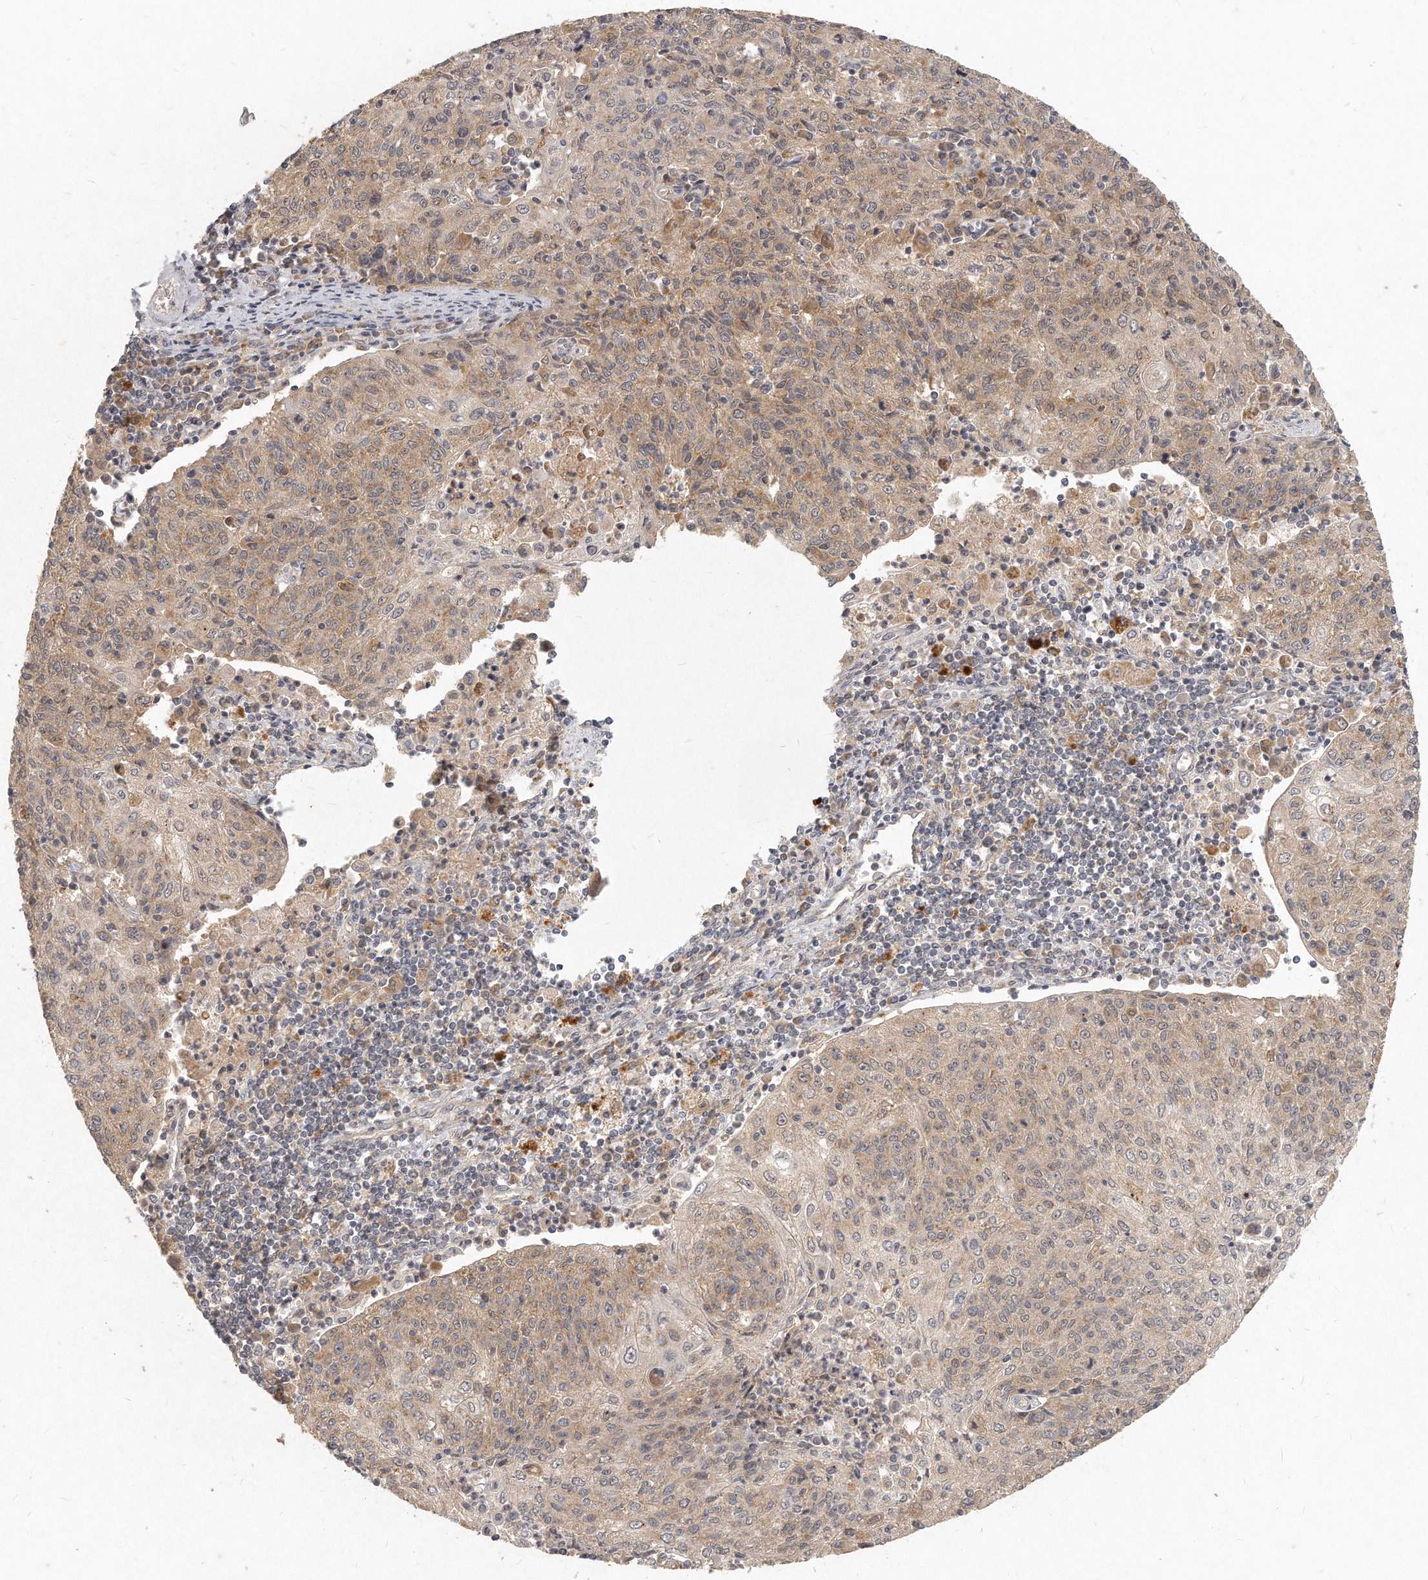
{"staining": {"intensity": "moderate", "quantity": ">75%", "location": "cytoplasmic/membranous"}, "tissue": "cervical cancer", "cell_type": "Tumor cells", "image_type": "cancer", "snomed": [{"axis": "morphology", "description": "Squamous cell carcinoma, NOS"}, {"axis": "topography", "description": "Cervix"}], "caption": "A histopathology image showing moderate cytoplasmic/membranous positivity in about >75% of tumor cells in squamous cell carcinoma (cervical), as visualized by brown immunohistochemical staining.", "gene": "LGALS8", "patient": {"sex": "female", "age": 48}}